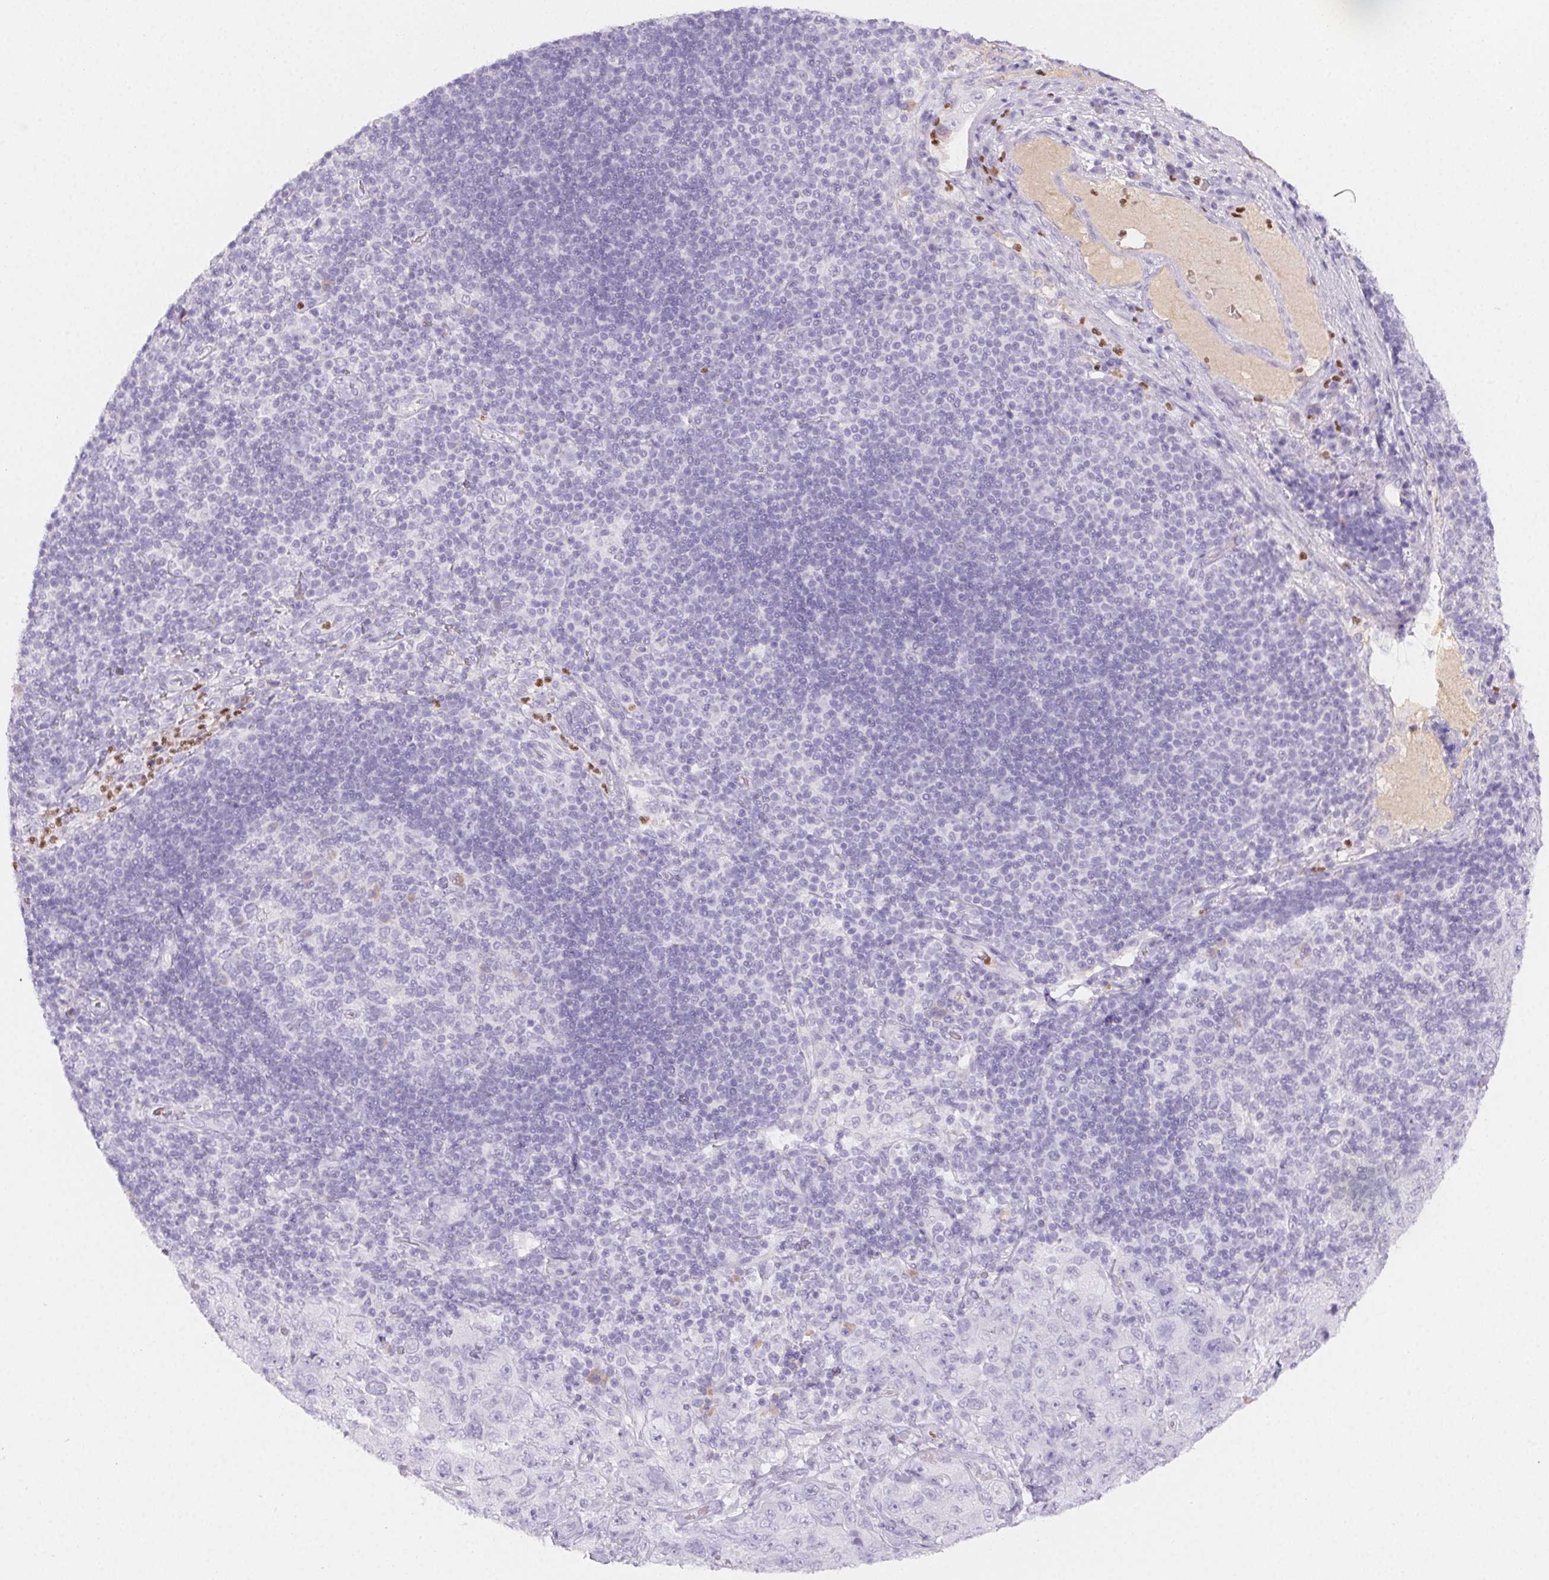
{"staining": {"intensity": "negative", "quantity": "none", "location": "none"}, "tissue": "pancreatic cancer", "cell_type": "Tumor cells", "image_type": "cancer", "snomed": [{"axis": "morphology", "description": "Adenocarcinoma, NOS"}, {"axis": "topography", "description": "Pancreas"}], "caption": "This is an IHC histopathology image of human adenocarcinoma (pancreatic). There is no positivity in tumor cells.", "gene": "PADI4", "patient": {"sex": "male", "age": 68}}